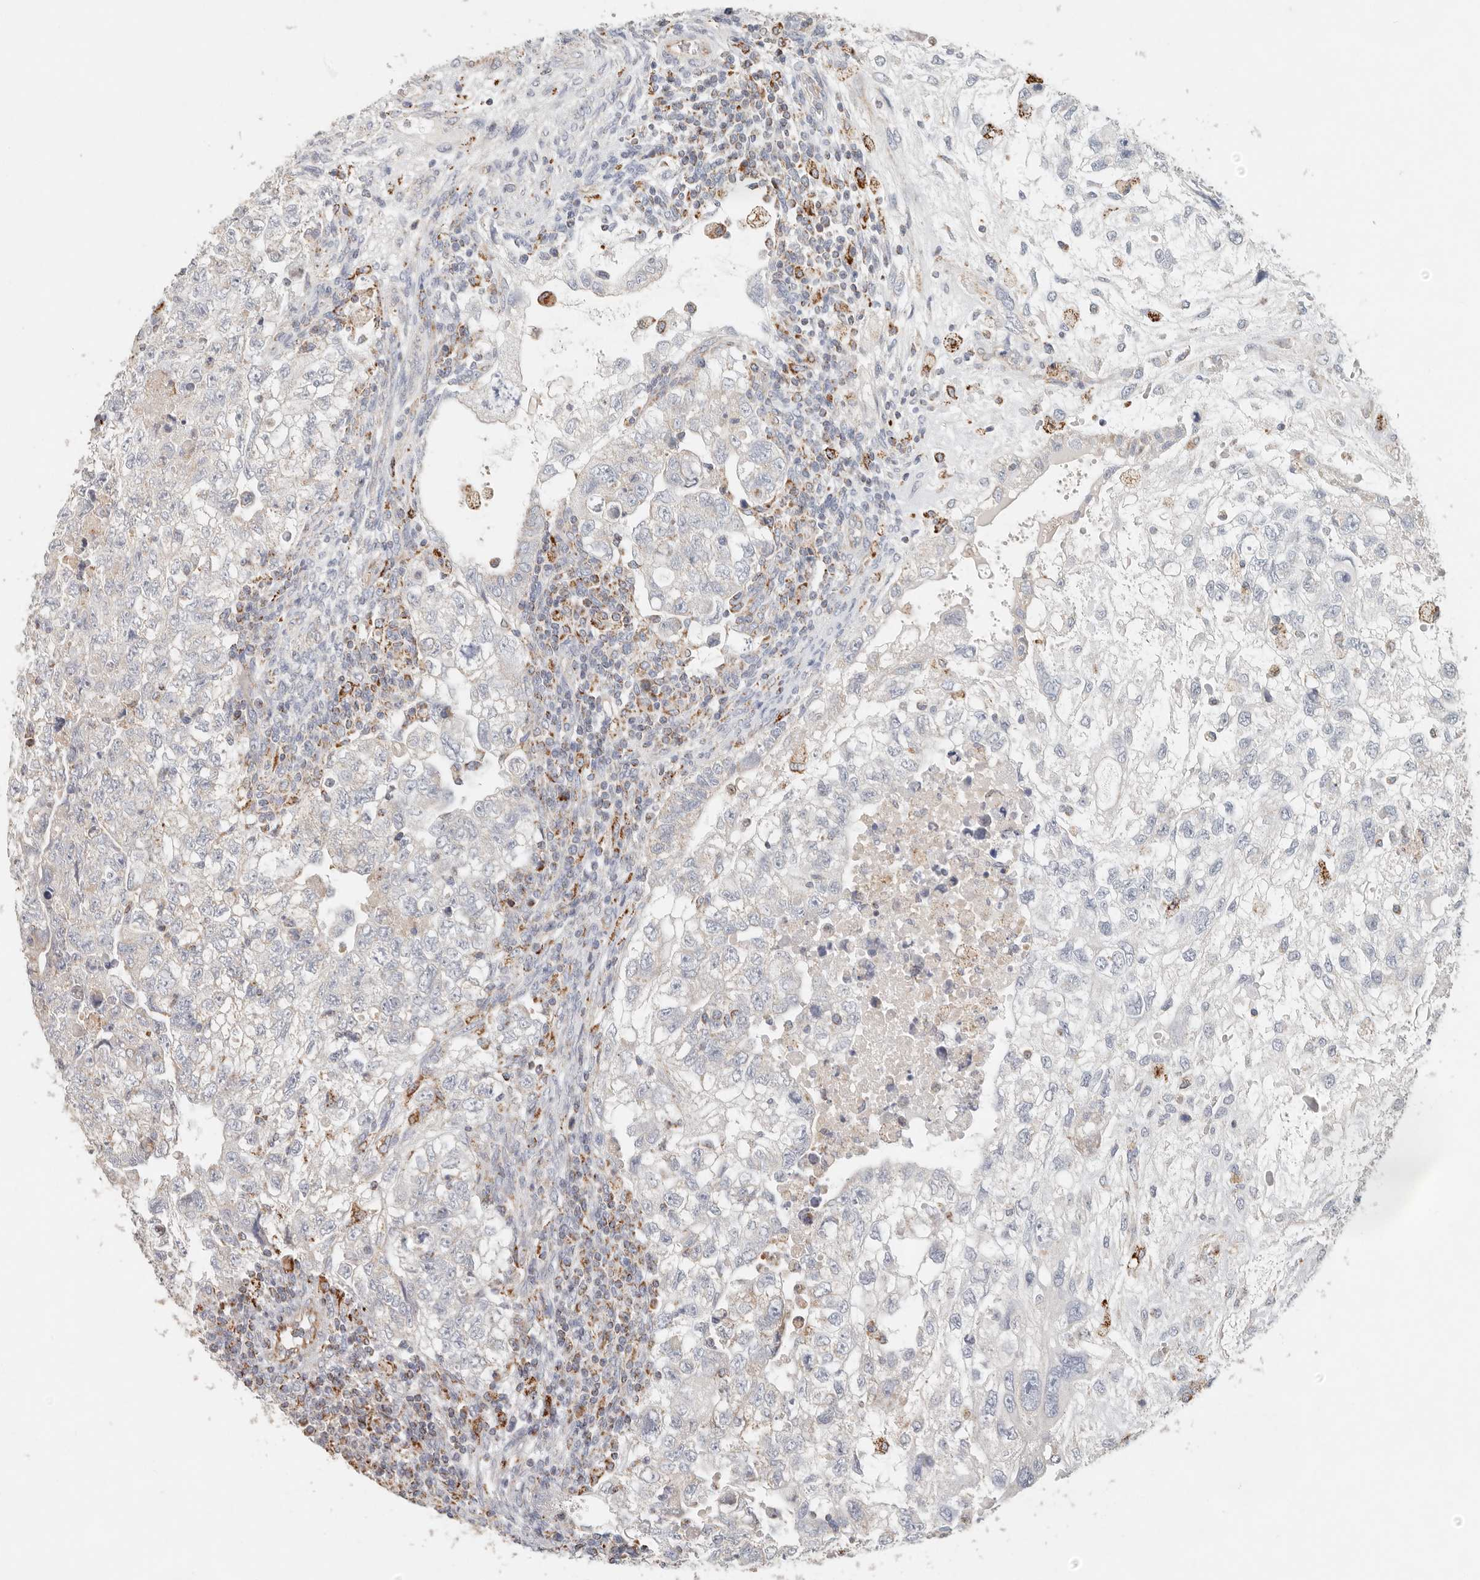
{"staining": {"intensity": "negative", "quantity": "none", "location": "none"}, "tissue": "testis cancer", "cell_type": "Tumor cells", "image_type": "cancer", "snomed": [{"axis": "morphology", "description": "Carcinoma, Embryonal, NOS"}, {"axis": "topography", "description": "Testis"}], "caption": "The histopathology image reveals no significant expression in tumor cells of testis cancer (embryonal carcinoma).", "gene": "ARHGEF10L", "patient": {"sex": "male", "age": 37}}